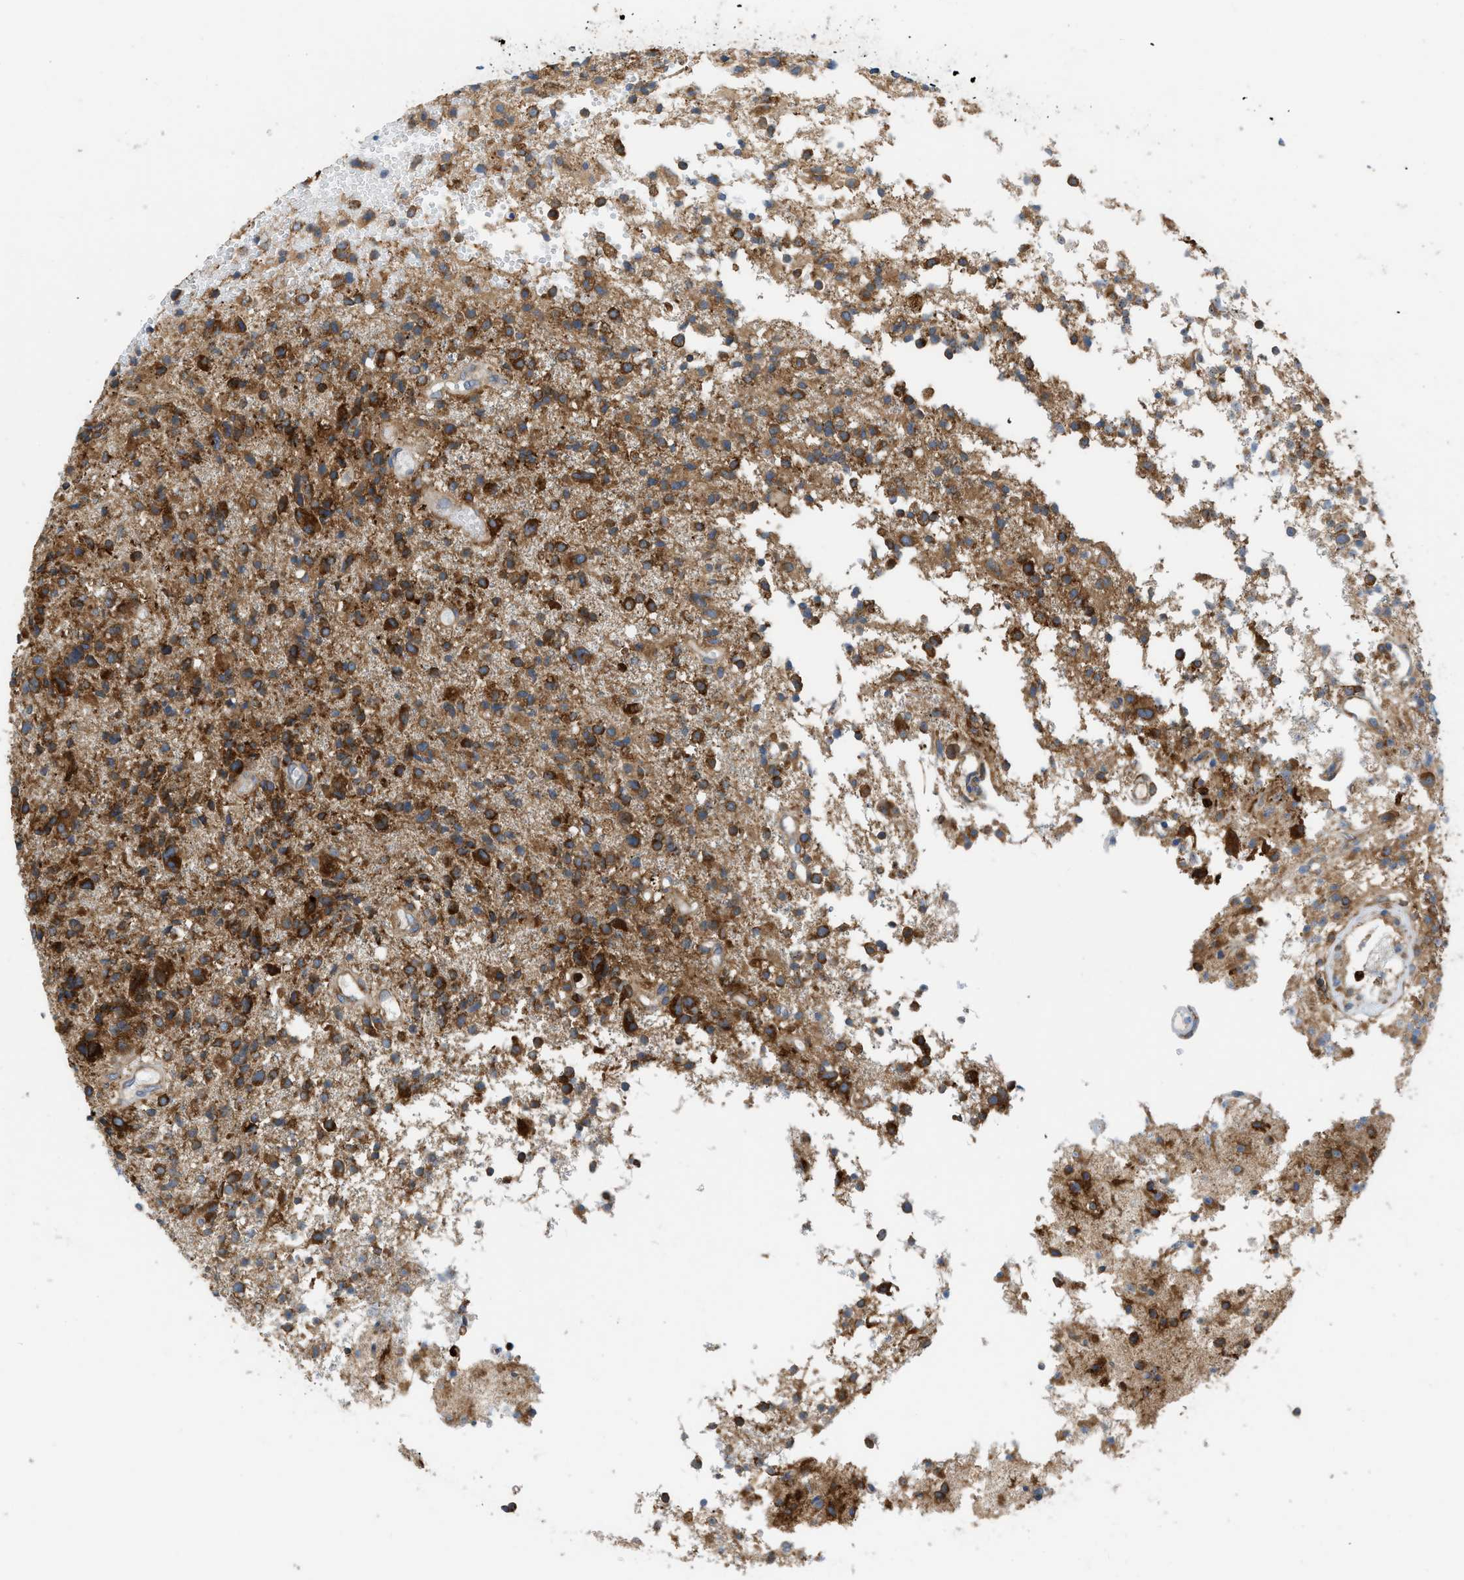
{"staining": {"intensity": "moderate", "quantity": ">75%", "location": "cytoplasmic/membranous"}, "tissue": "glioma", "cell_type": "Tumor cells", "image_type": "cancer", "snomed": [{"axis": "morphology", "description": "Glioma, malignant, High grade"}, {"axis": "topography", "description": "Brain"}], "caption": "This is an image of IHC staining of malignant glioma (high-grade), which shows moderate staining in the cytoplasmic/membranous of tumor cells.", "gene": "GPAT4", "patient": {"sex": "female", "age": 59}}